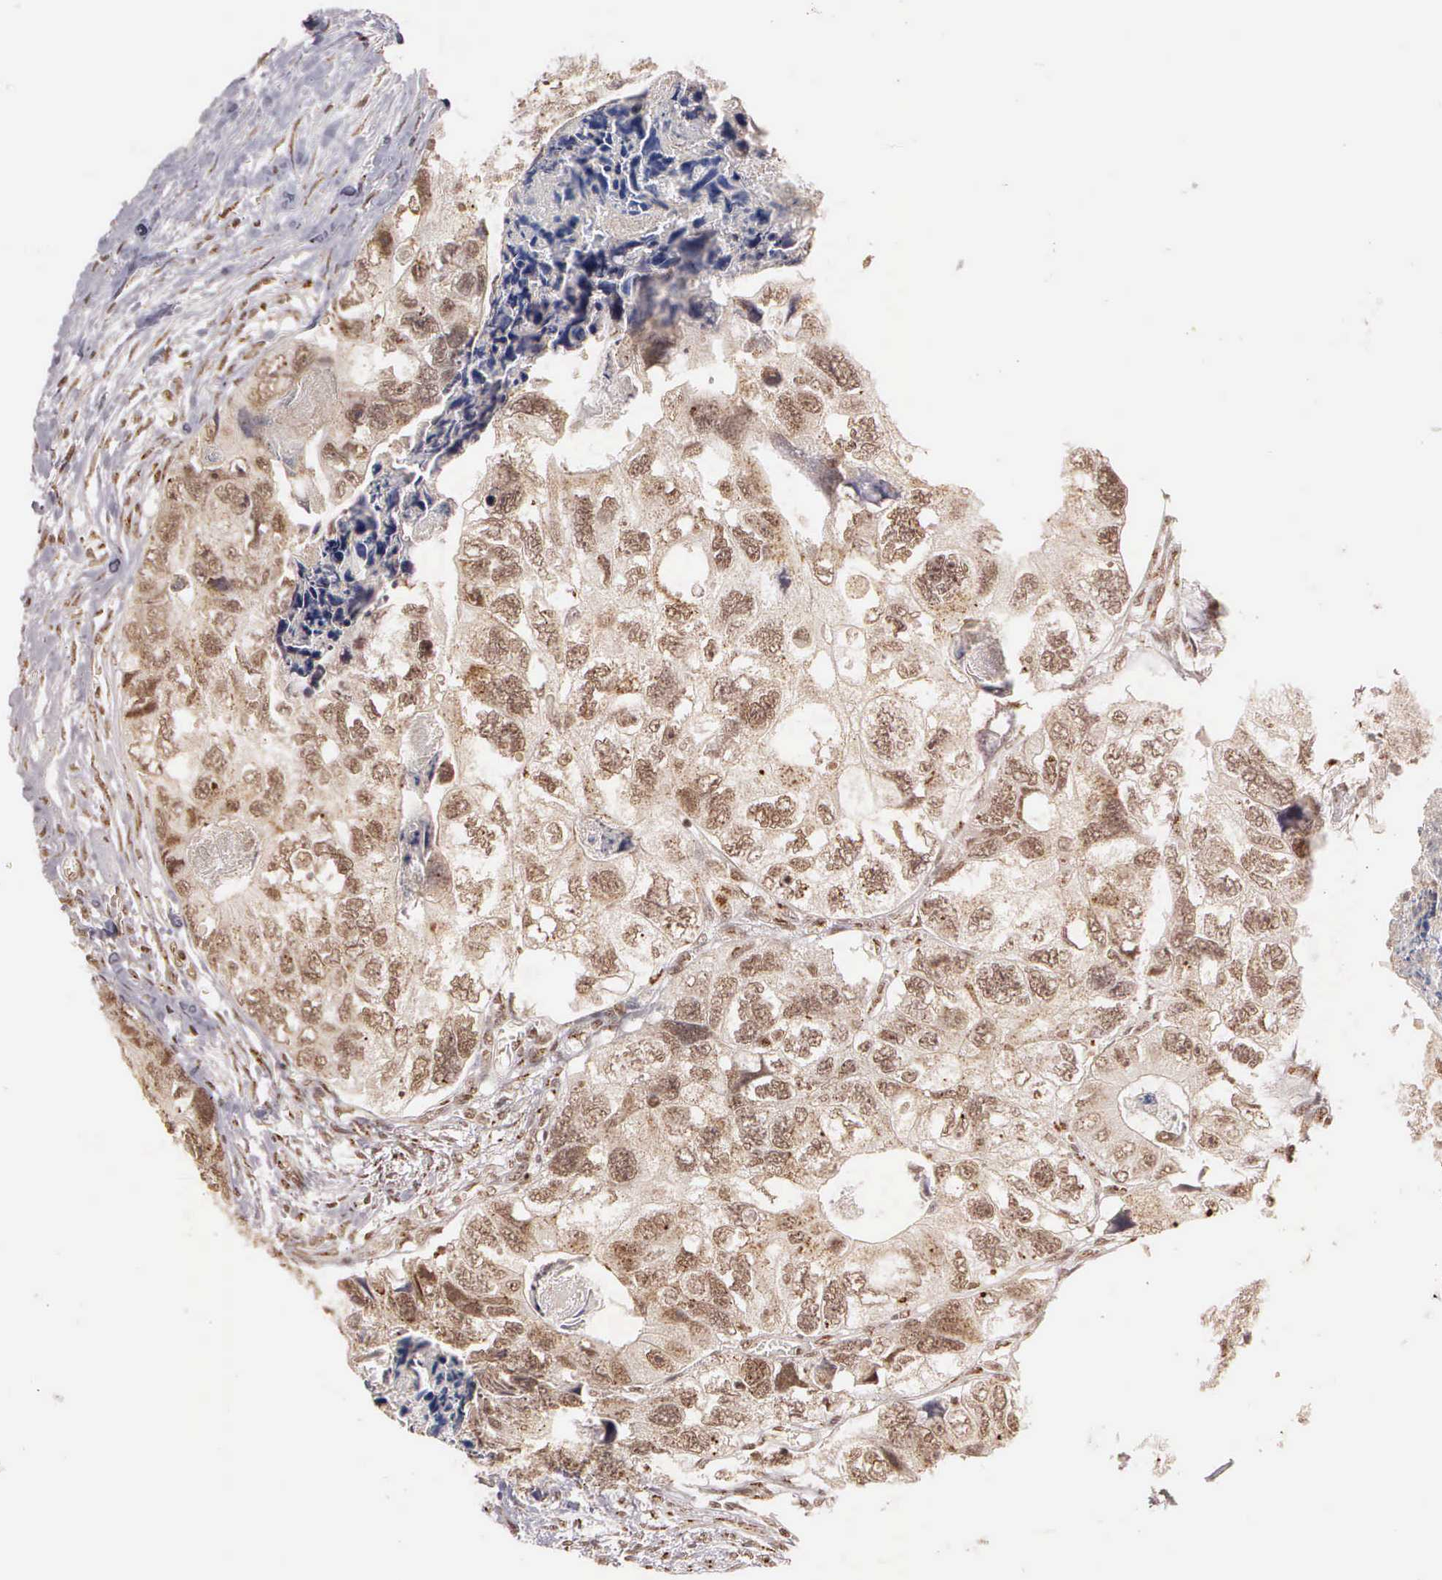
{"staining": {"intensity": "moderate", "quantity": ">75%", "location": "cytoplasmic/membranous,nuclear"}, "tissue": "colorectal cancer", "cell_type": "Tumor cells", "image_type": "cancer", "snomed": [{"axis": "morphology", "description": "Adenocarcinoma, NOS"}, {"axis": "topography", "description": "Rectum"}], "caption": "Immunohistochemistry (IHC) of human colorectal adenocarcinoma reveals medium levels of moderate cytoplasmic/membranous and nuclear expression in approximately >75% of tumor cells. (DAB (3,3'-diaminobenzidine) = brown stain, brightfield microscopy at high magnification).", "gene": "GTF2A1", "patient": {"sex": "female", "age": 82}}